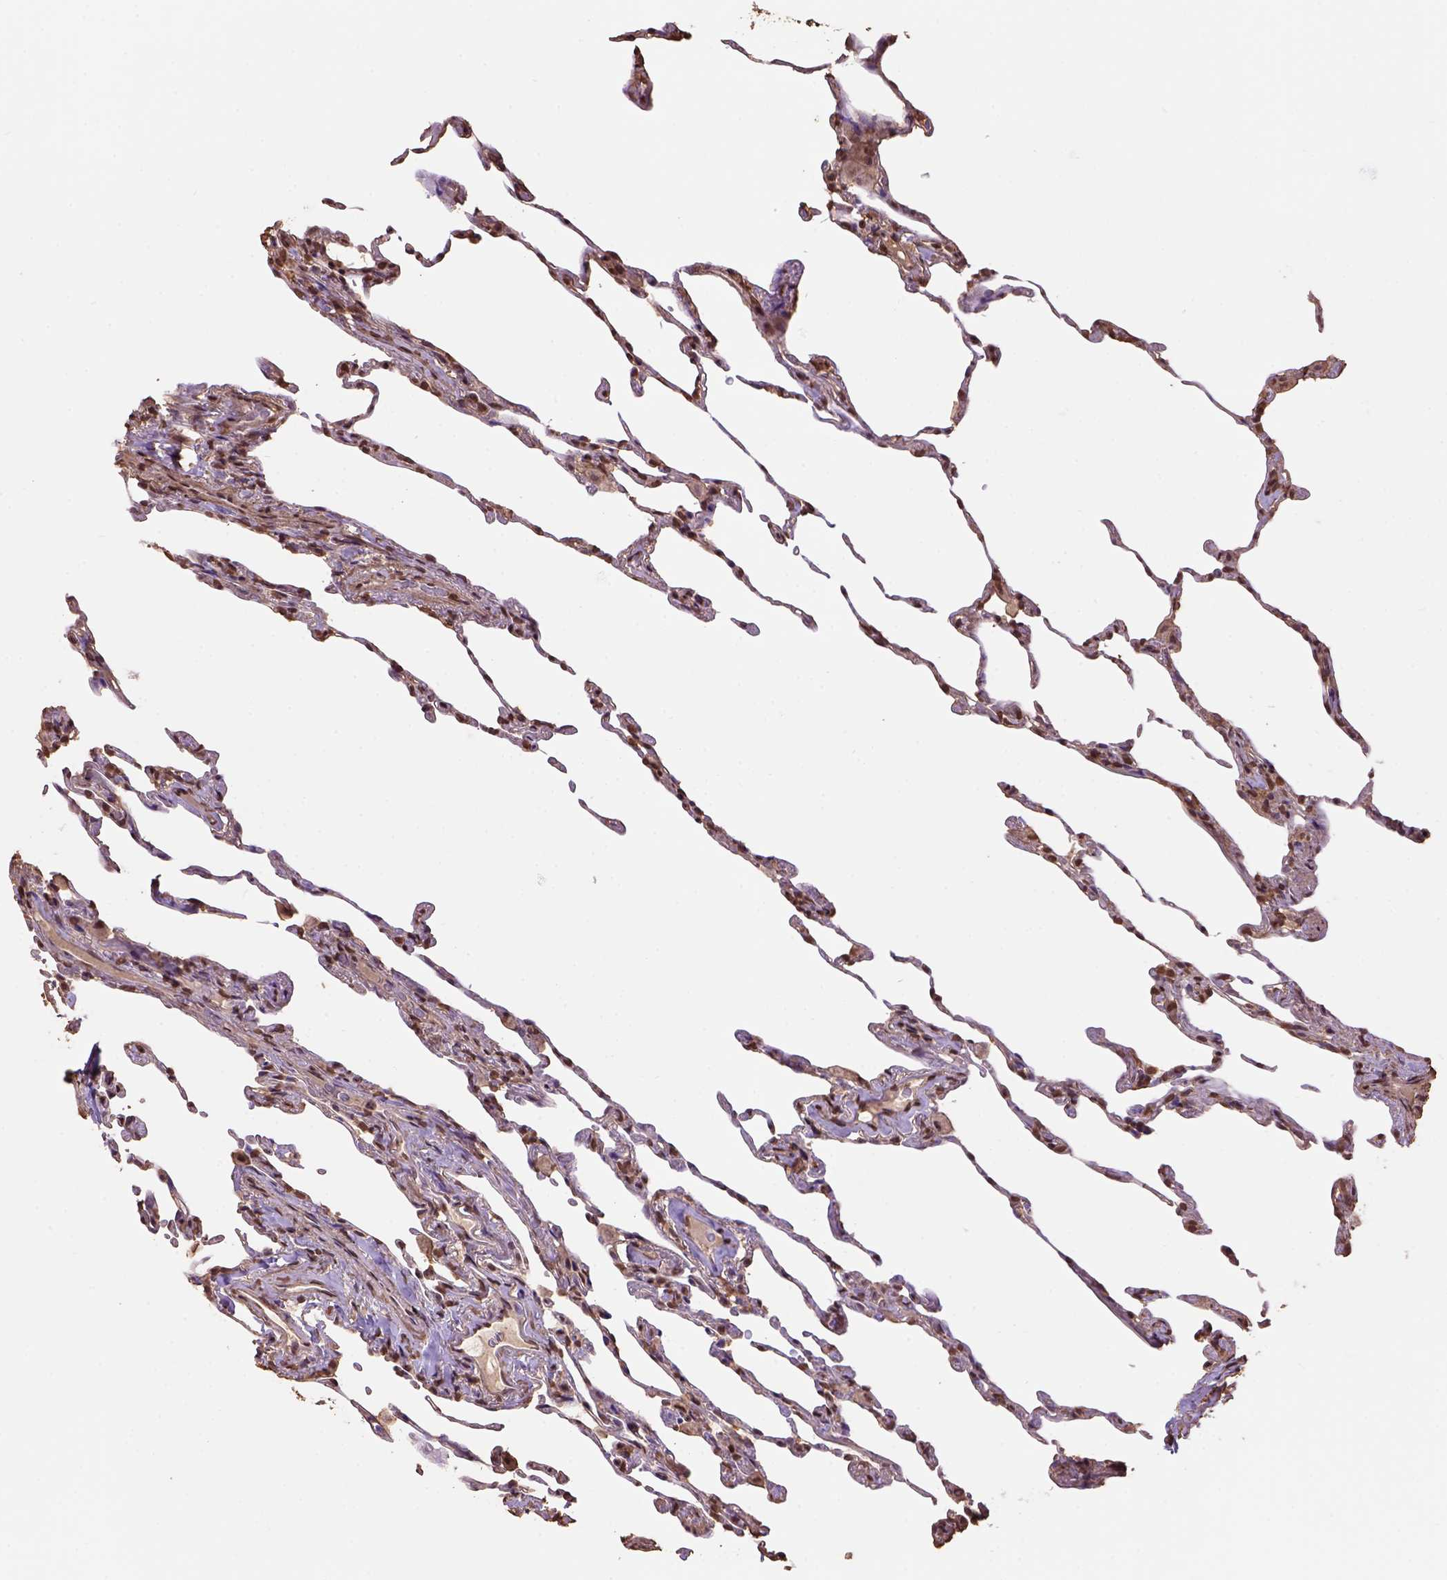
{"staining": {"intensity": "moderate", "quantity": ">75%", "location": "nuclear"}, "tissue": "lung", "cell_type": "Alveolar cells", "image_type": "normal", "snomed": [{"axis": "morphology", "description": "Normal tissue, NOS"}, {"axis": "topography", "description": "Lung"}], "caption": "Immunohistochemistry (DAB (3,3'-diaminobenzidine)) staining of unremarkable human lung reveals moderate nuclear protein expression in approximately >75% of alveolar cells.", "gene": "CSTF2T", "patient": {"sex": "female", "age": 57}}